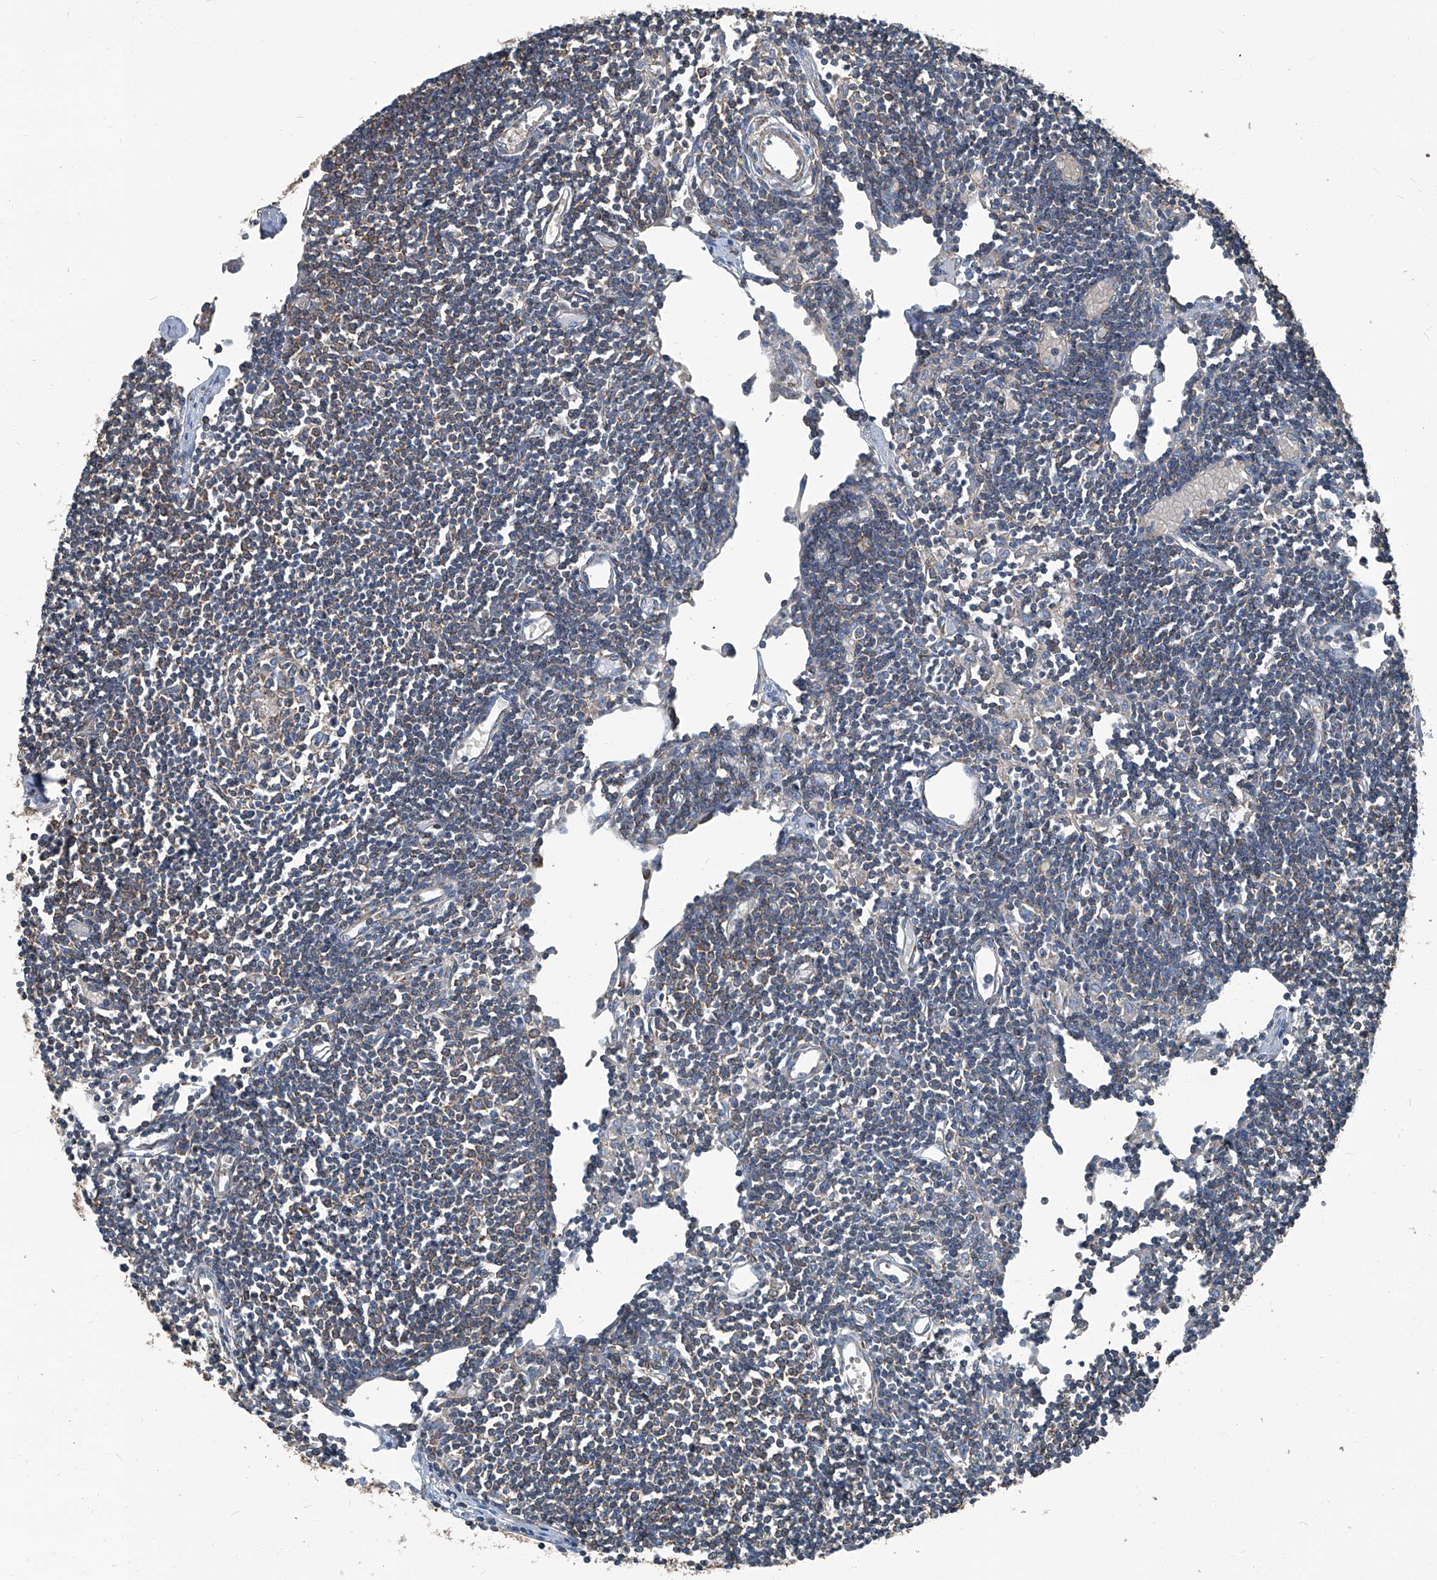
{"staining": {"intensity": "moderate", "quantity": ">75%", "location": "cytoplasmic/membranous"}, "tissue": "lymph node", "cell_type": "Germinal center cells", "image_type": "normal", "snomed": [{"axis": "morphology", "description": "Normal tissue, NOS"}, {"axis": "topography", "description": "Lymph node"}], "caption": "Protein analysis of normal lymph node displays moderate cytoplasmic/membranous staining in about >75% of germinal center cells. (Brightfield microscopy of DAB IHC at high magnification).", "gene": "SEPTIN7", "patient": {"sex": "female", "age": 11}}